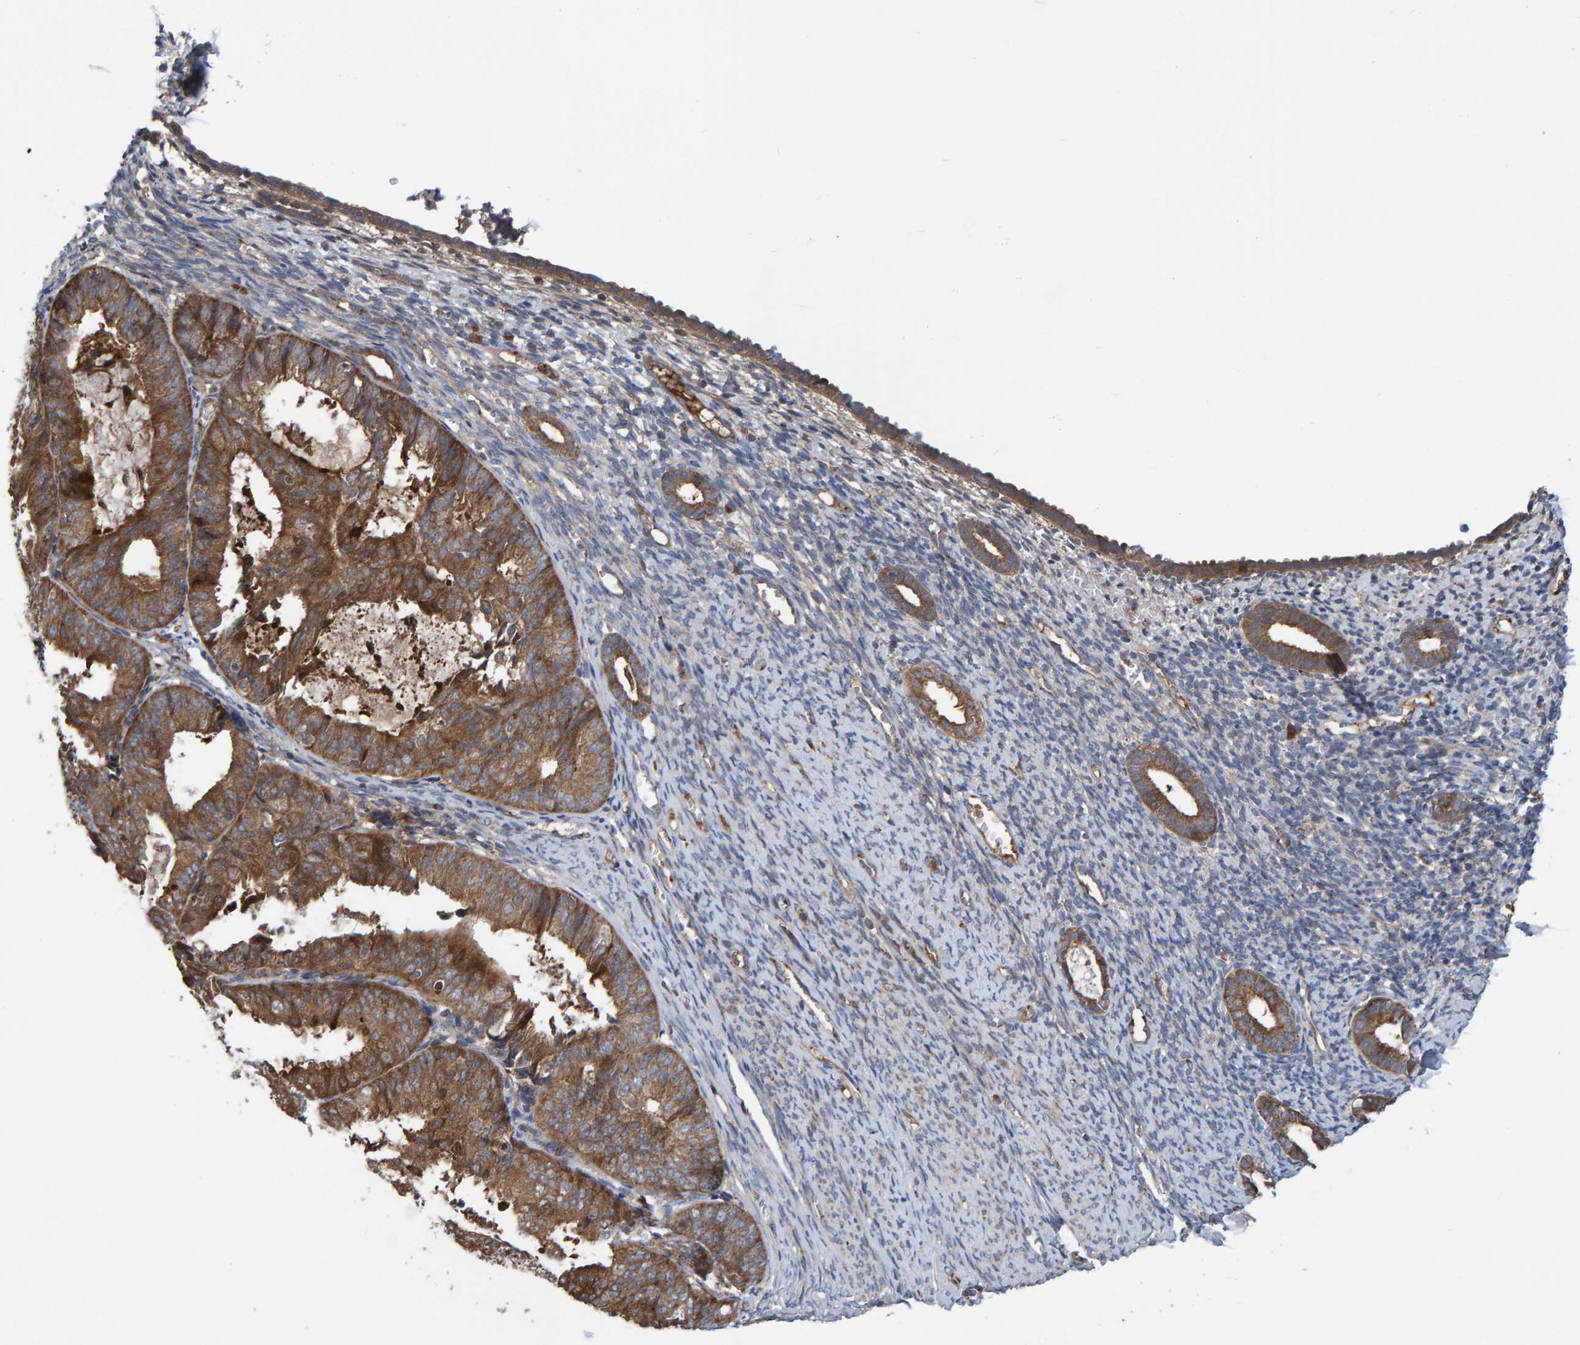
{"staining": {"intensity": "weak", "quantity": "<25%", "location": "cytoplasmic/membranous"}, "tissue": "endometrium", "cell_type": "Cells in endometrial stroma", "image_type": "normal", "snomed": [{"axis": "morphology", "description": "Normal tissue, NOS"}, {"axis": "morphology", "description": "Adenocarcinoma, NOS"}, {"axis": "topography", "description": "Endometrium"}], "caption": "Immunohistochemistry (IHC) of normal endometrium exhibits no expression in cells in endometrial stroma.", "gene": "KIAA0753", "patient": {"sex": "female", "age": 57}}